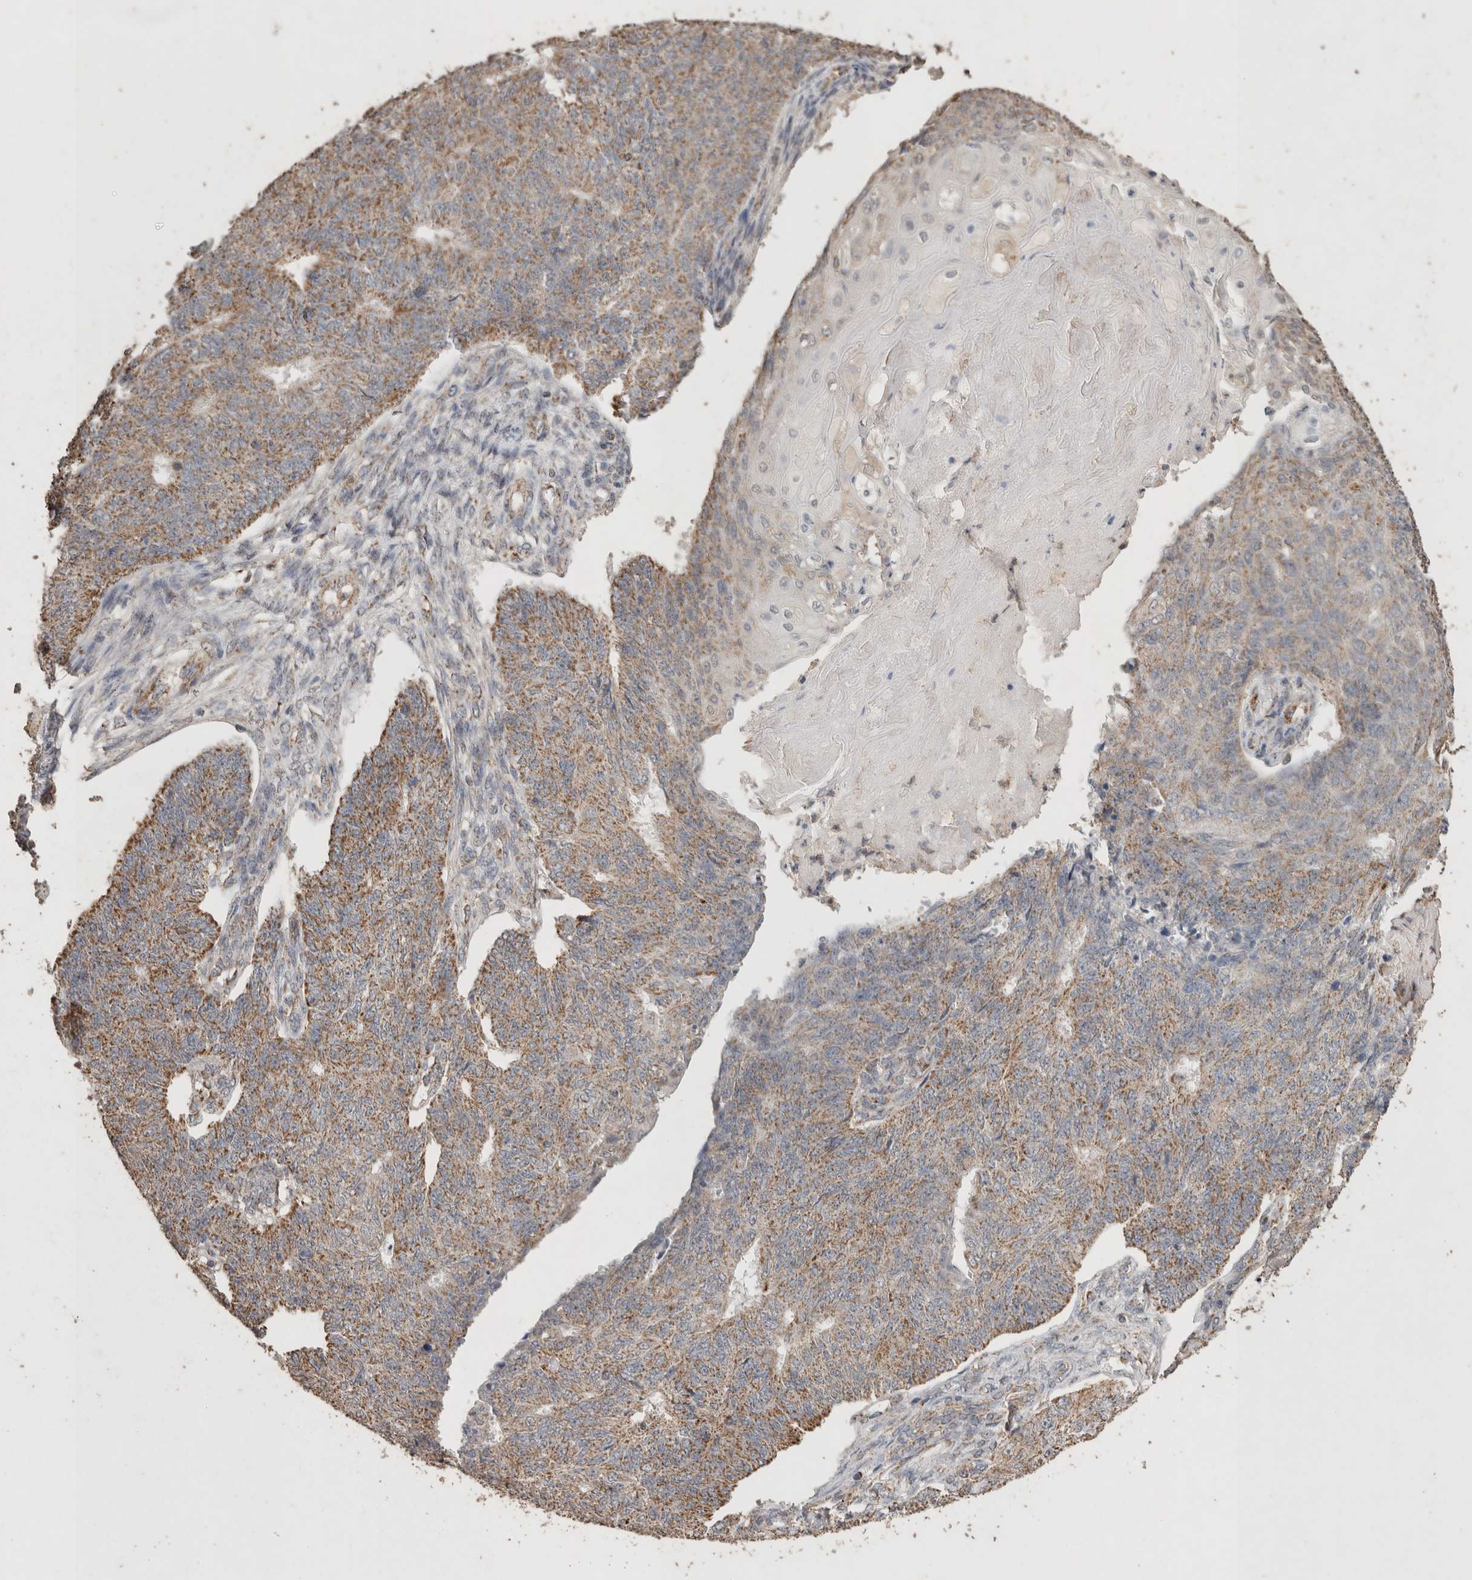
{"staining": {"intensity": "moderate", "quantity": ">75%", "location": "cytoplasmic/membranous"}, "tissue": "endometrial cancer", "cell_type": "Tumor cells", "image_type": "cancer", "snomed": [{"axis": "morphology", "description": "Adenocarcinoma, NOS"}, {"axis": "topography", "description": "Endometrium"}], "caption": "Immunohistochemical staining of adenocarcinoma (endometrial) exhibits medium levels of moderate cytoplasmic/membranous protein staining in about >75% of tumor cells. The protein is shown in brown color, while the nuclei are stained blue.", "gene": "ACADM", "patient": {"sex": "female", "age": 32}}